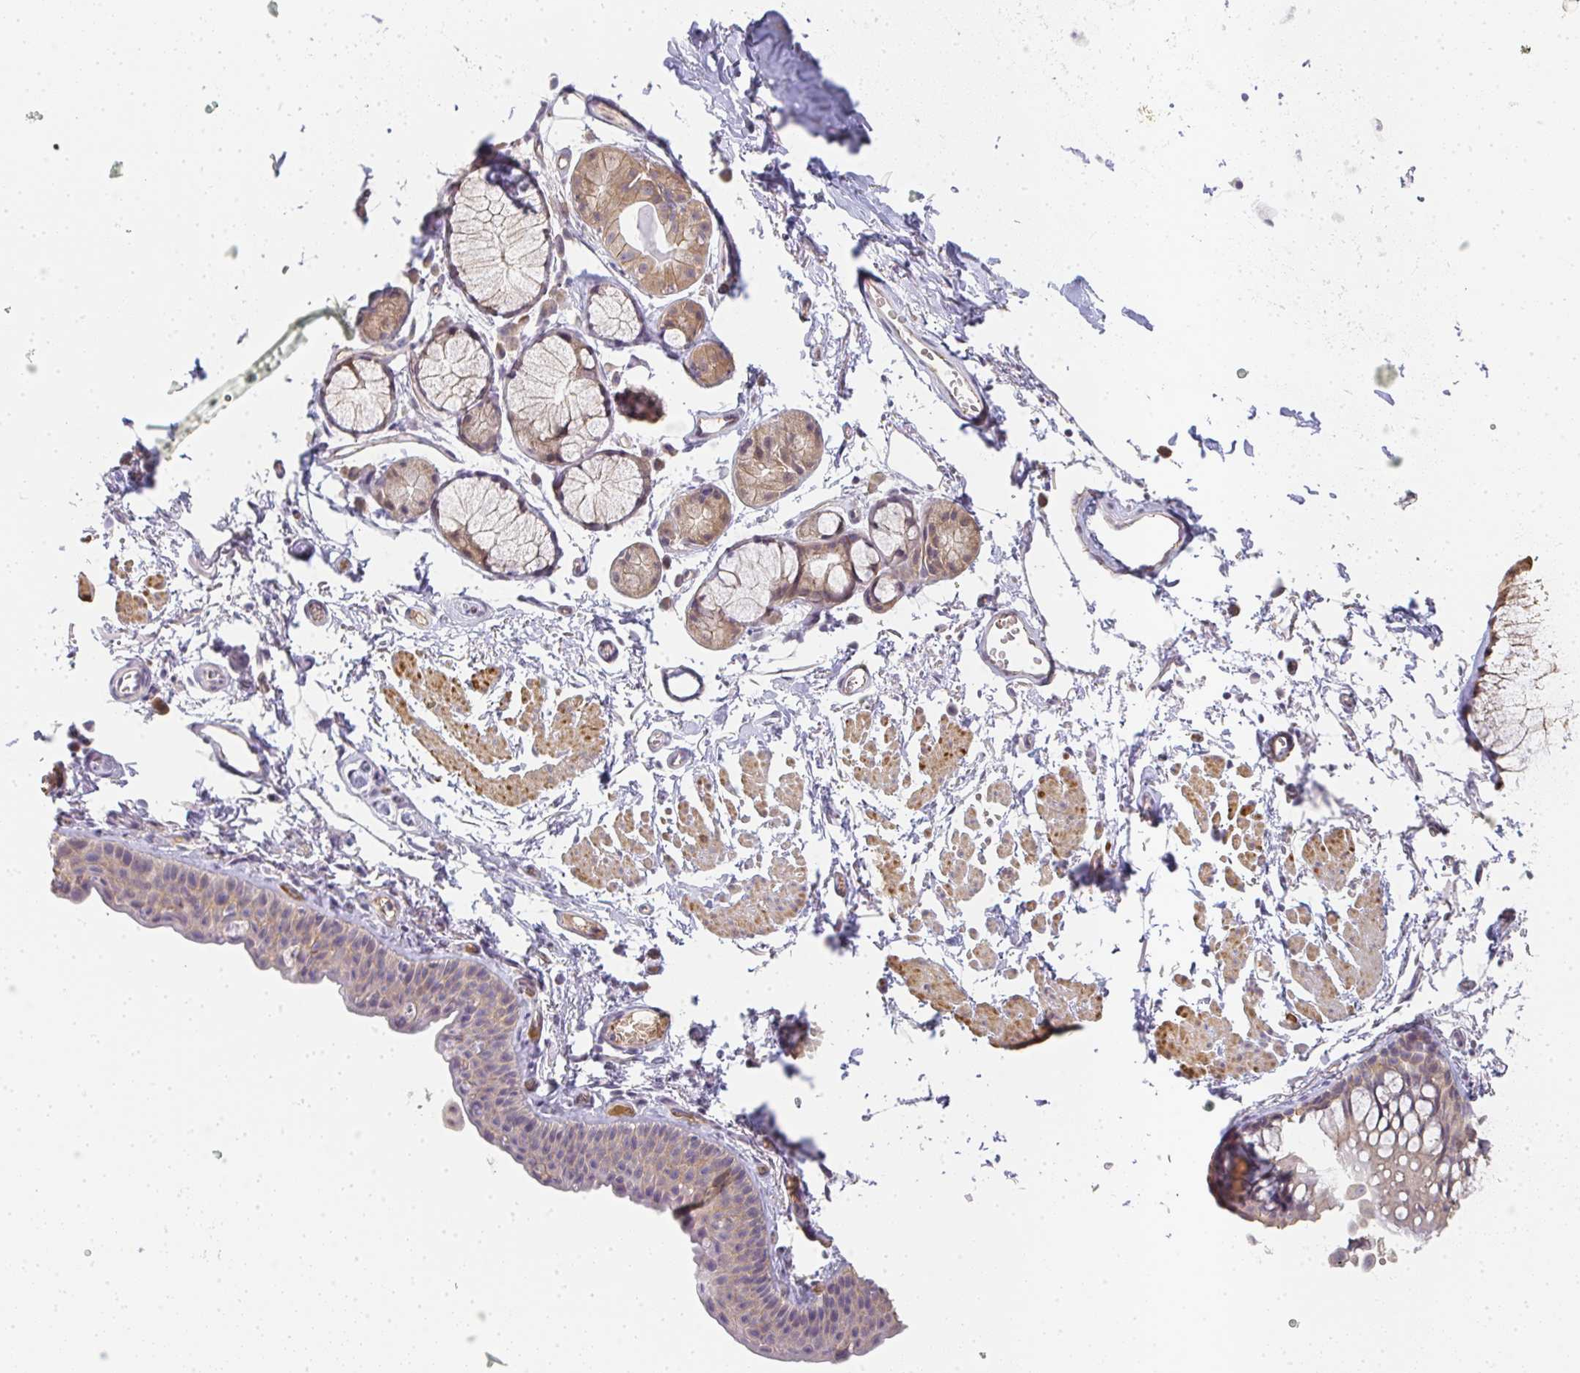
{"staining": {"intensity": "weak", "quantity": "25%-75%", "location": "cytoplasmic/membranous"}, "tissue": "bronchus", "cell_type": "Respiratory epithelial cells", "image_type": "normal", "snomed": [{"axis": "morphology", "description": "Normal tissue, NOS"}, {"axis": "topography", "description": "Cartilage tissue"}, {"axis": "topography", "description": "Bronchus"}], "caption": "An image of bronchus stained for a protein demonstrates weak cytoplasmic/membranous brown staining in respiratory epithelial cells.", "gene": "SLC35B3", "patient": {"sex": "female", "age": 79}}